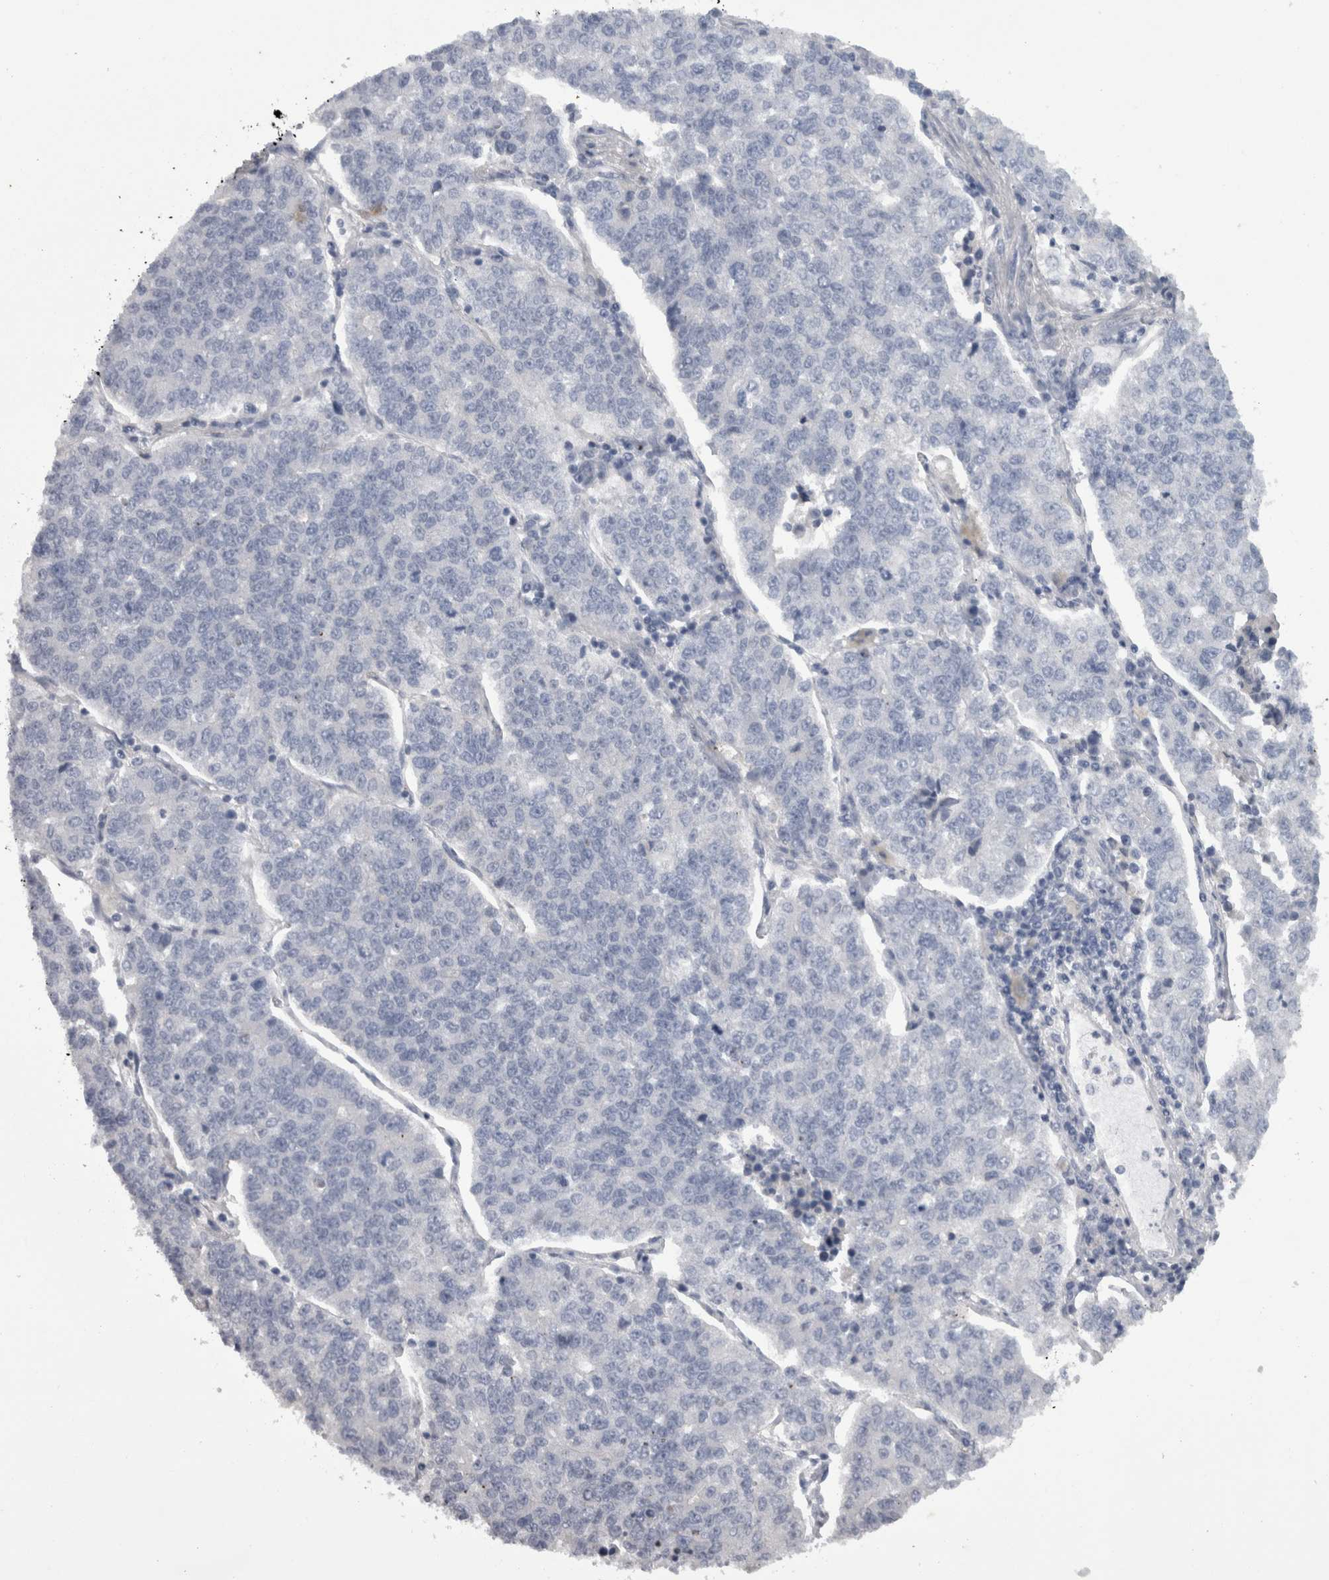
{"staining": {"intensity": "negative", "quantity": "none", "location": "none"}, "tissue": "lung cancer", "cell_type": "Tumor cells", "image_type": "cancer", "snomed": [{"axis": "morphology", "description": "Adenocarcinoma, NOS"}, {"axis": "topography", "description": "Lung"}], "caption": "Micrograph shows no significant protein staining in tumor cells of lung adenocarcinoma. The staining is performed using DAB brown chromogen with nuclei counter-stained in using hematoxylin.", "gene": "CAMK2D", "patient": {"sex": "male", "age": 49}}